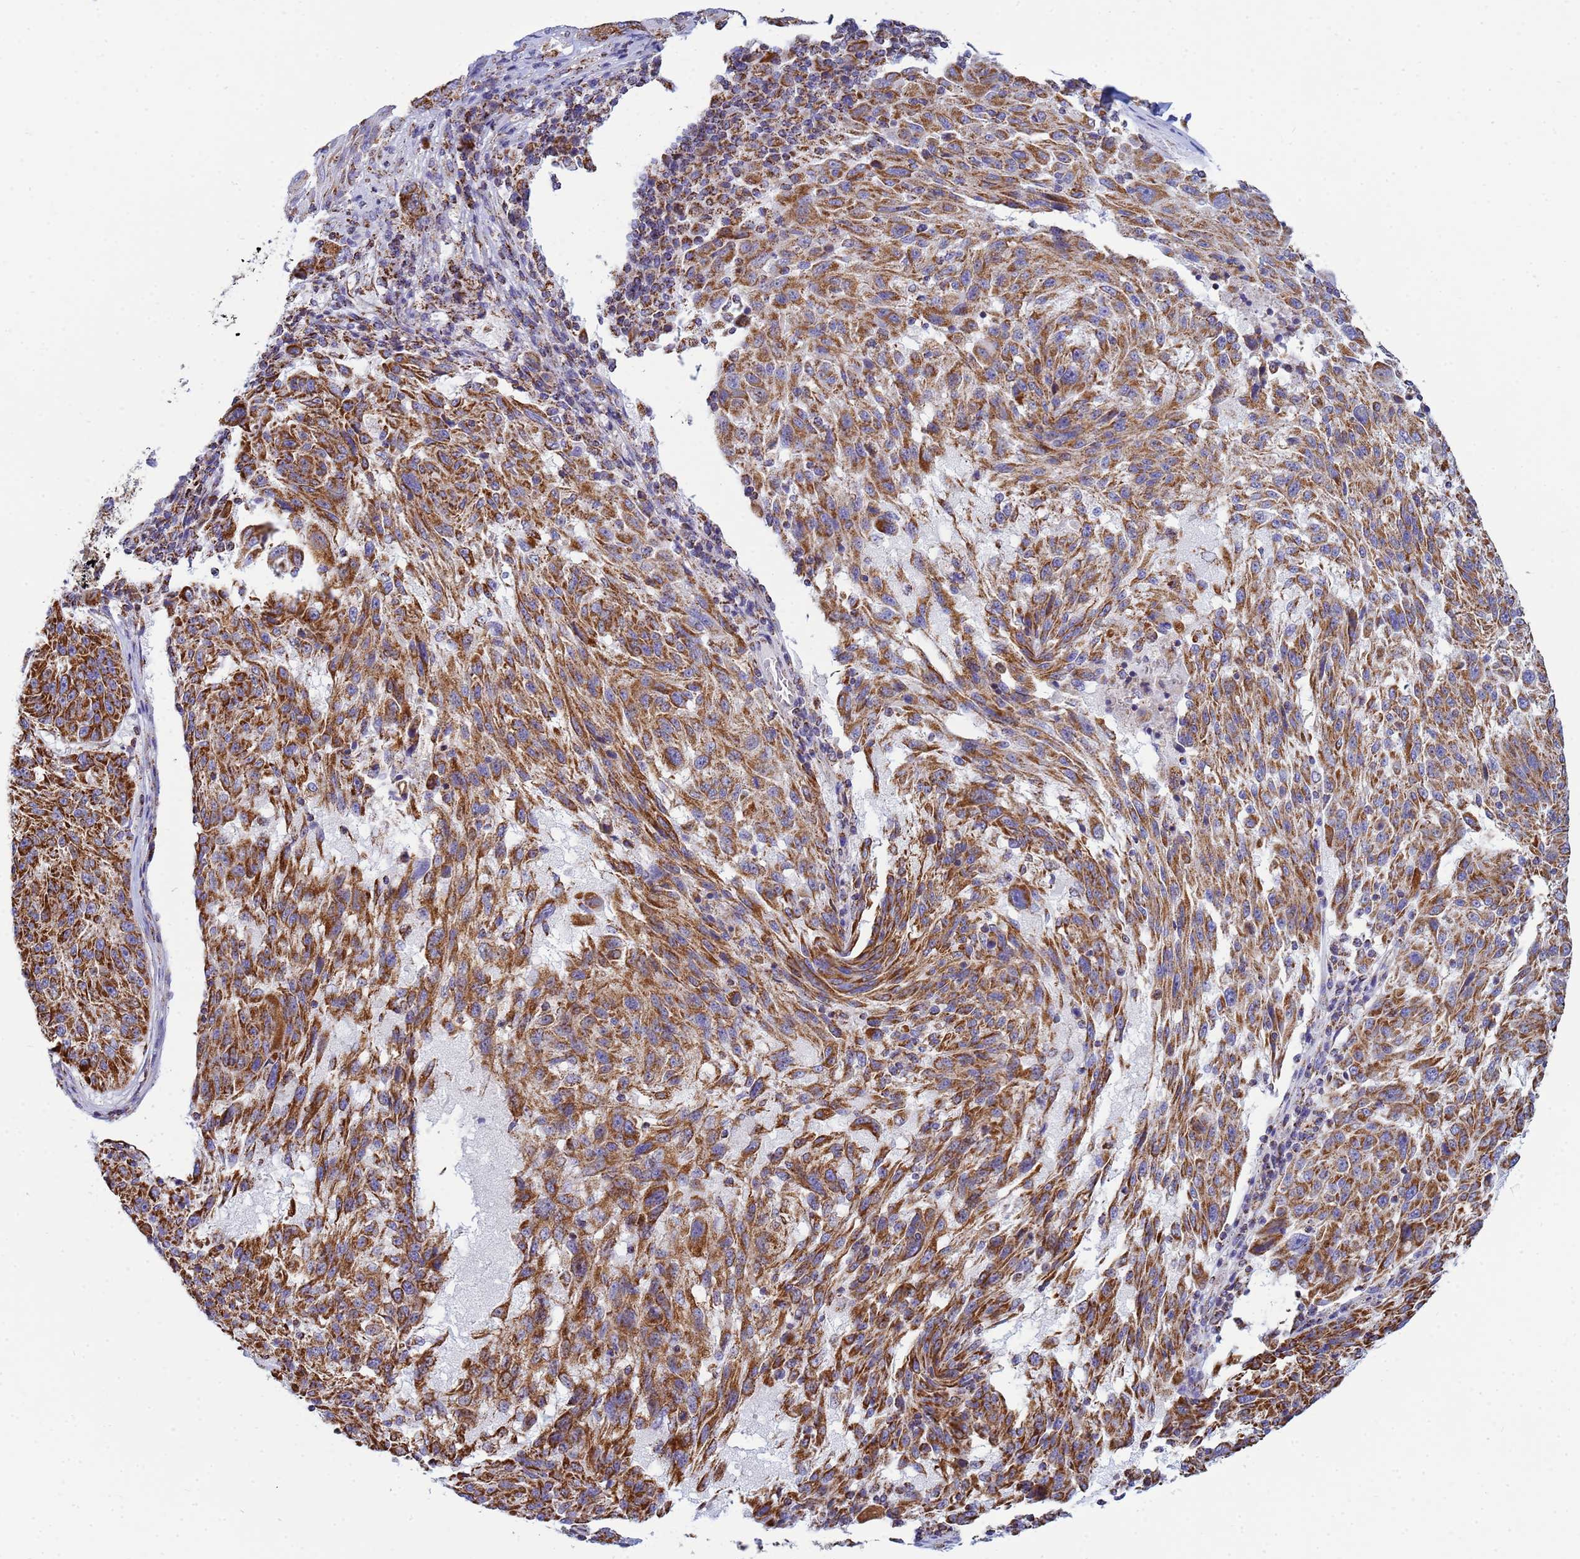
{"staining": {"intensity": "strong", "quantity": ">75%", "location": "cytoplasmic/membranous"}, "tissue": "melanoma", "cell_type": "Tumor cells", "image_type": "cancer", "snomed": [{"axis": "morphology", "description": "Malignant melanoma, NOS"}, {"axis": "topography", "description": "Skin"}], "caption": "Protein expression analysis of malignant melanoma reveals strong cytoplasmic/membranous expression in about >75% of tumor cells.", "gene": "COQ4", "patient": {"sex": "male", "age": 53}}